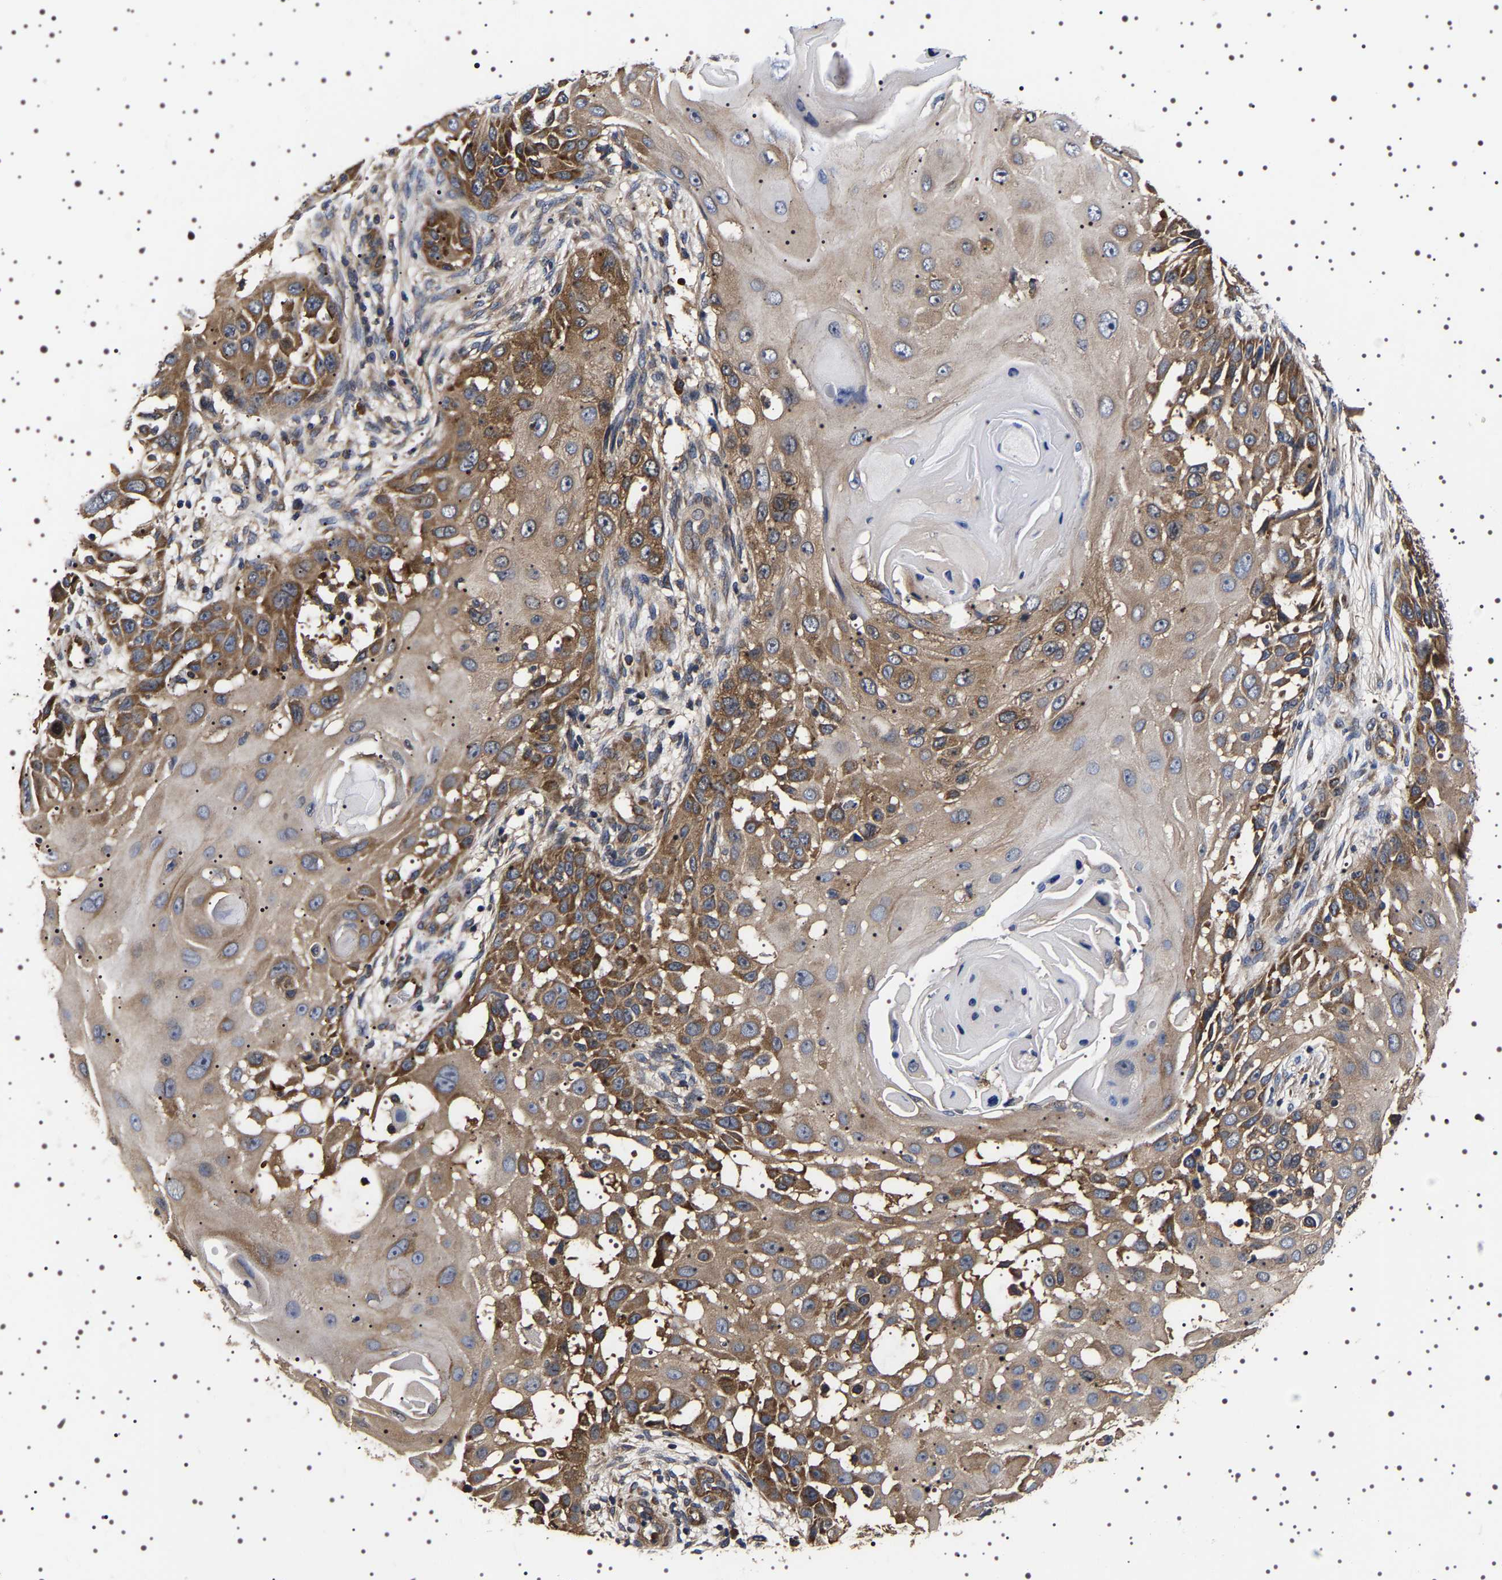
{"staining": {"intensity": "moderate", "quantity": ">75%", "location": "cytoplasmic/membranous"}, "tissue": "skin cancer", "cell_type": "Tumor cells", "image_type": "cancer", "snomed": [{"axis": "morphology", "description": "Squamous cell carcinoma, NOS"}, {"axis": "topography", "description": "Skin"}], "caption": "Squamous cell carcinoma (skin) was stained to show a protein in brown. There is medium levels of moderate cytoplasmic/membranous expression in approximately >75% of tumor cells. (DAB (3,3'-diaminobenzidine) = brown stain, brightfield microscopy at high magnification).", "gene": "DARS1", "patient": {"sex": "female", "age": 44}}